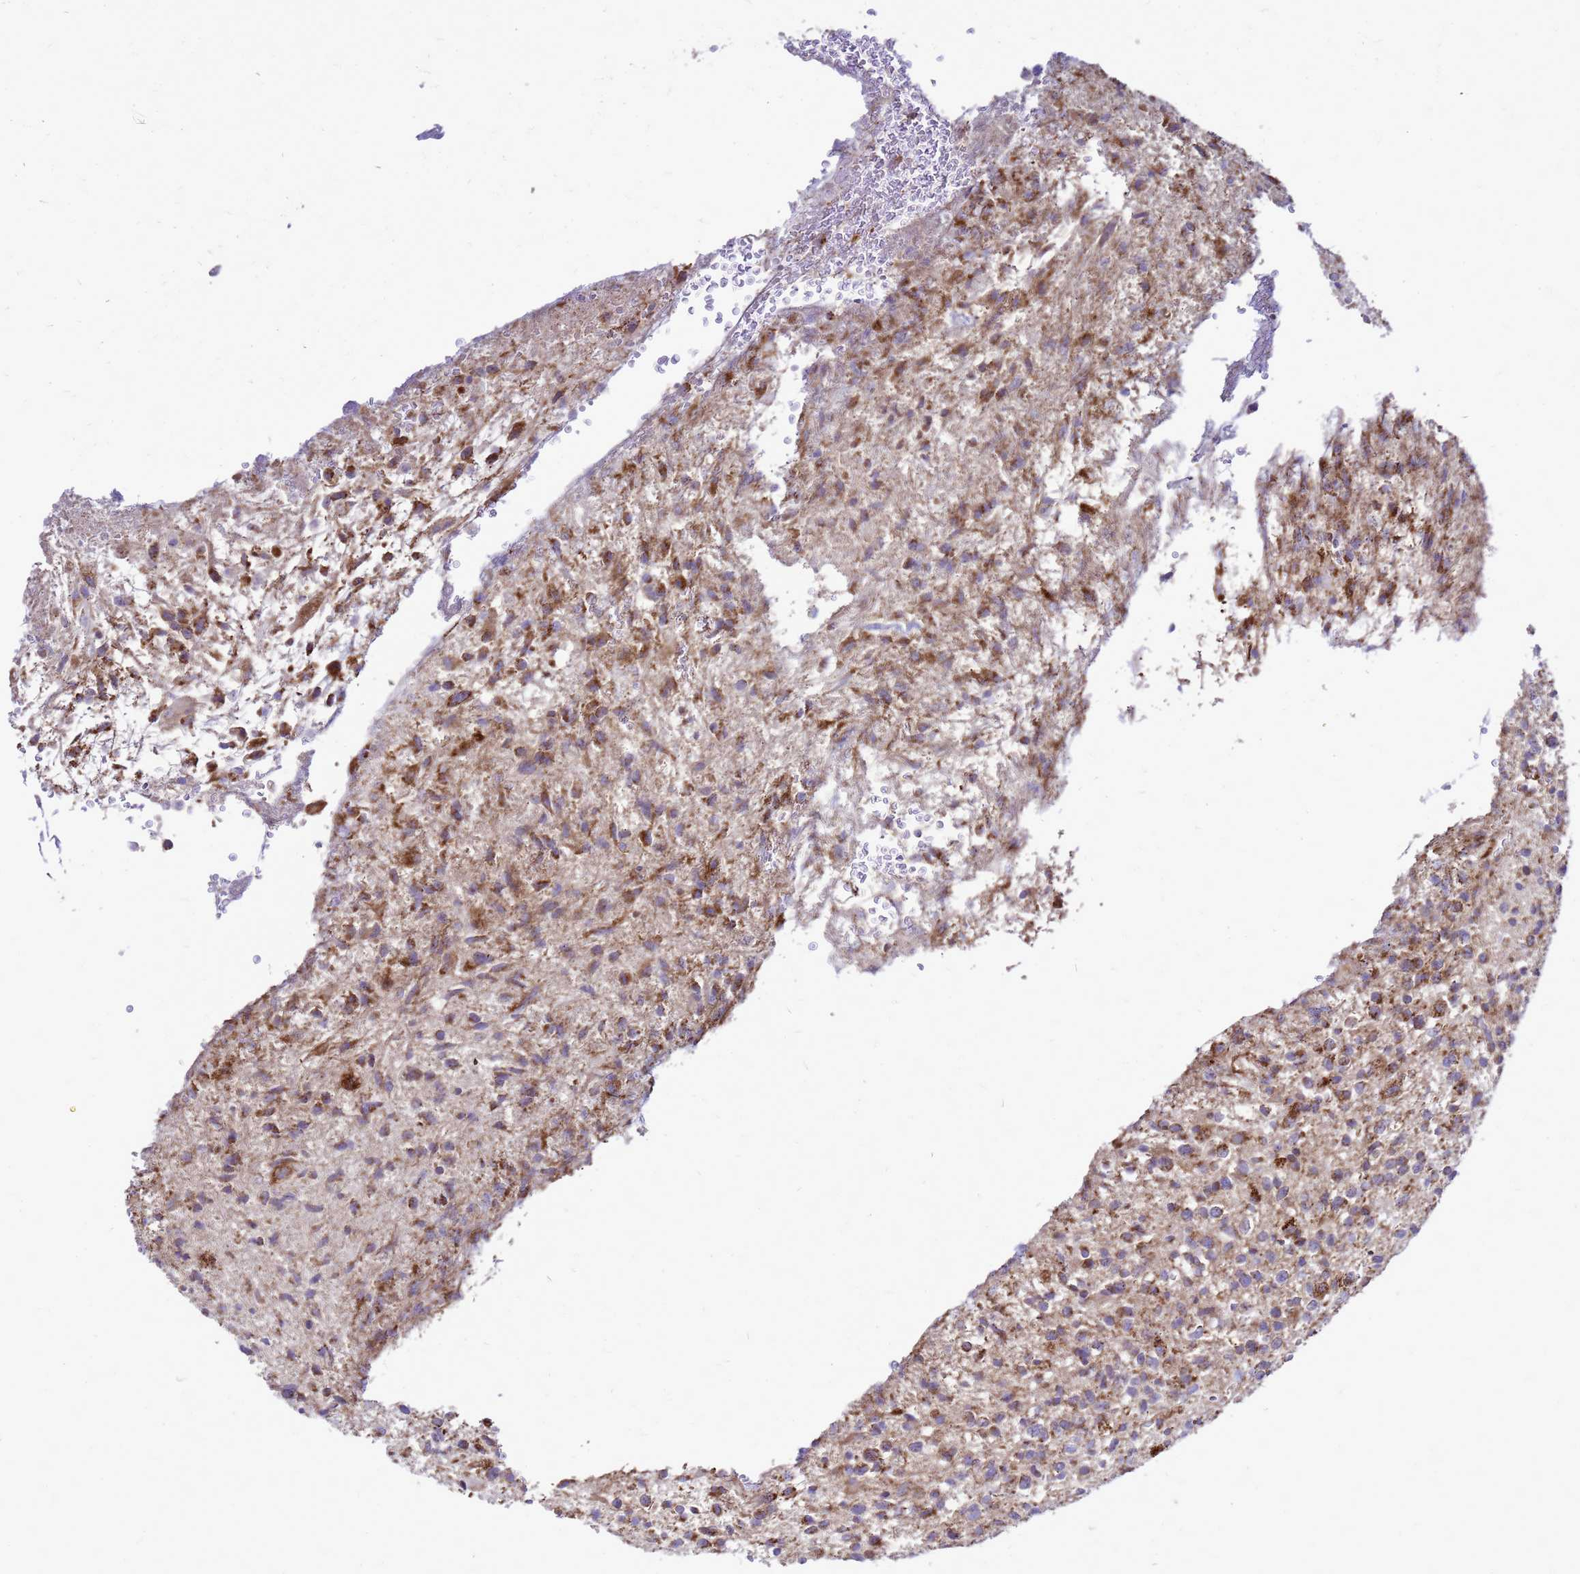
{"staining": {"intensity": "moderate", "quantity": "25%-75%", "location": "cytoplasmic/membranous"}, "tissue": "glioma", "cell_type": "Tumor cells", "image_type": "cancer", "snomed": [{"axis": "morphology", "description": "Glioma, malignant, High grade"}, {"axis": "topography", "description": "Brain"}], "caption": "Protein expression by immunohistochemistry (IHC) displays moderate cytoplasmic/membranous positivity in about 25%-75% of tumor cells in malignant high-grade glioma.", "gene": "FSTL4", "patient": {"sex": "male", "age": 56}}